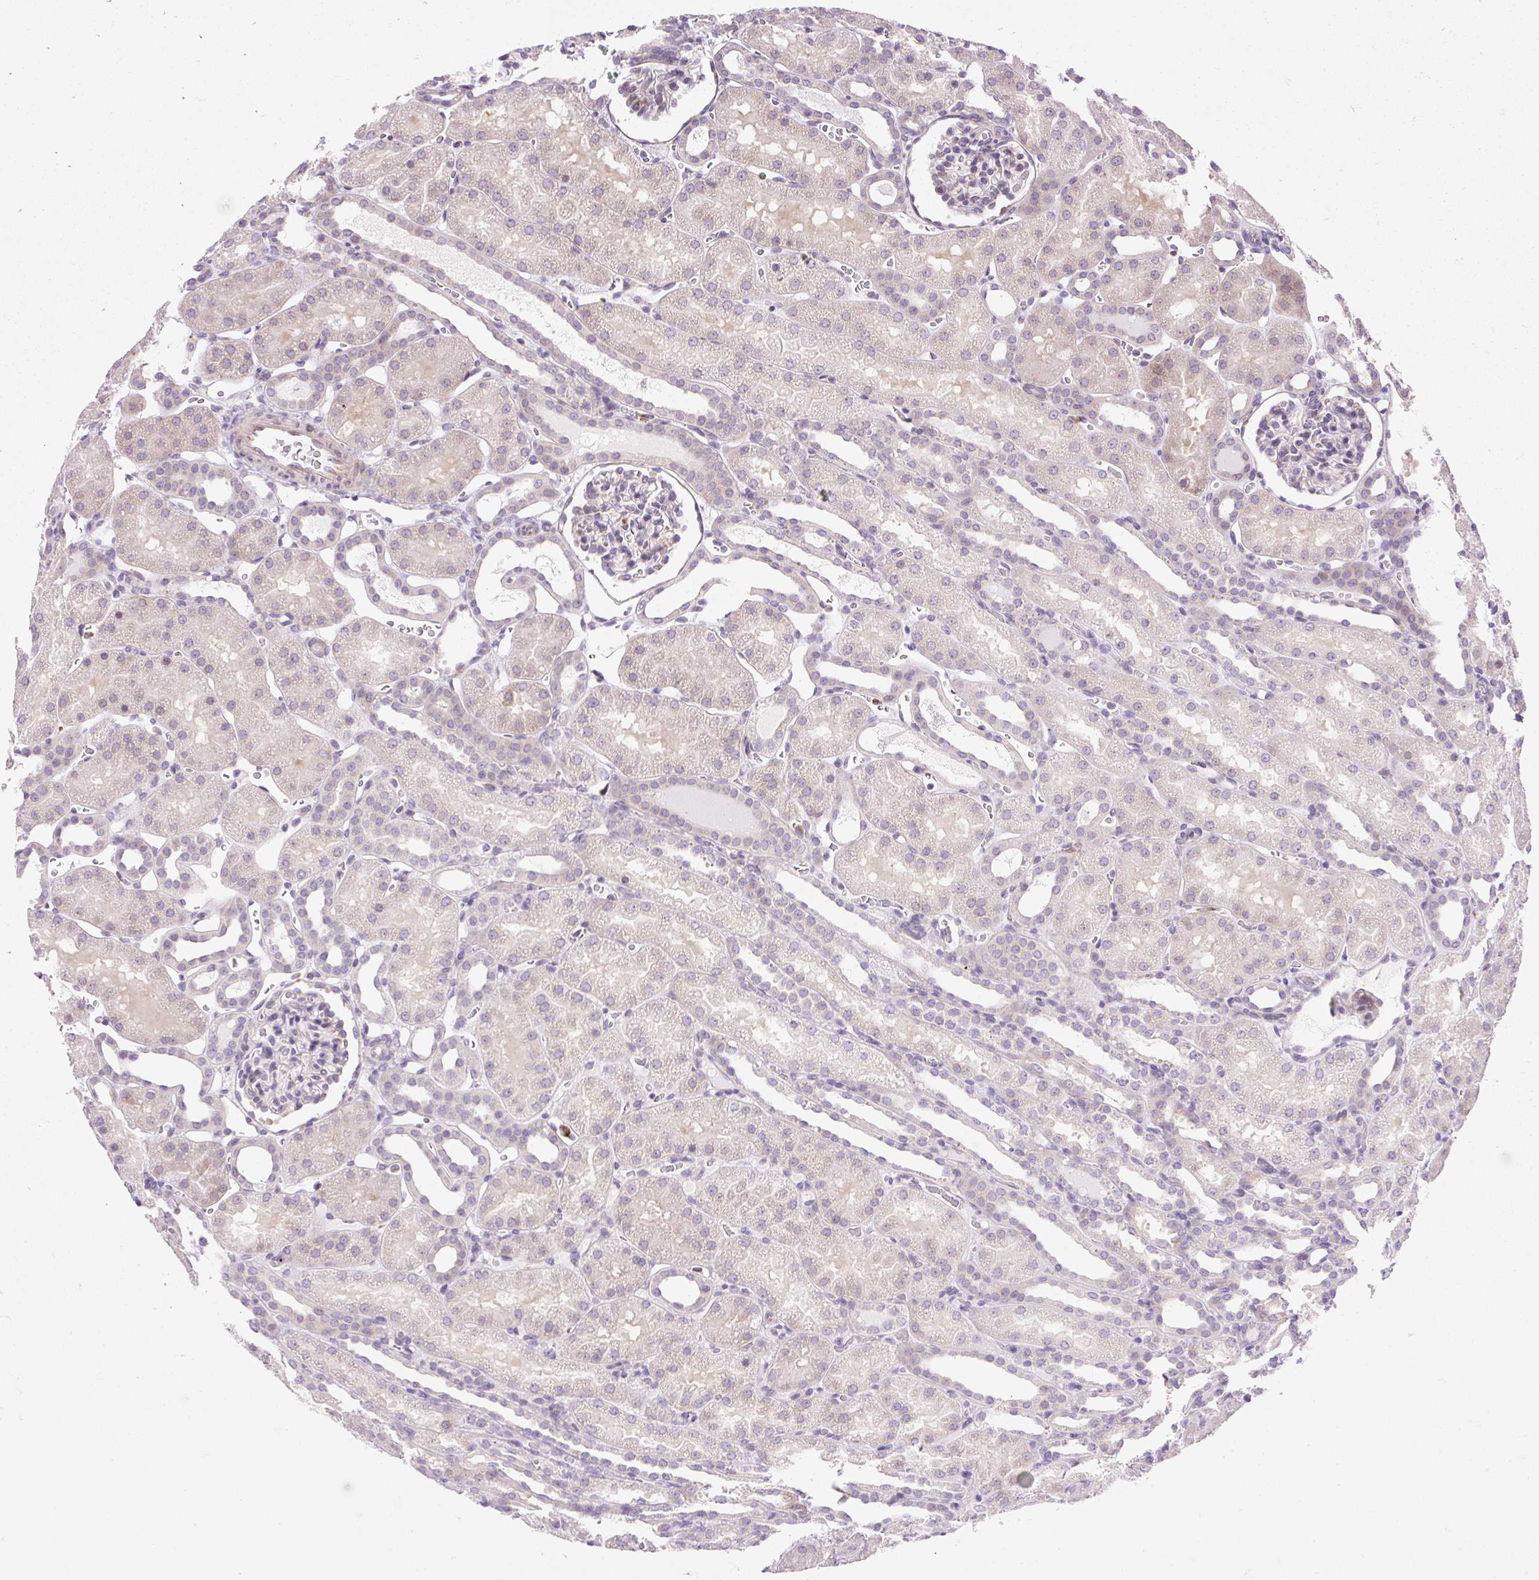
{"staining": {"intensity": "moderate", "quantity": "<25%", "location": "cytoplasmic/membranous"}, "tissue": "kidney", "cell_type": "Cells in glomeruli", "image_type": "normal", "snomed": [{"axis": "morphology", "description": "Normal tissue, NOS"}, {"axis": "topography", "description": "Kidney"}], "caption": "DAB immunohistochemical staining of normal human kidney demonstrates moderate cytoplasmic/membranous protein staining in approximately <25% of cells in glomeruli.", "gene": "GPR45", "patient": {"sex": "male", "age": 2}}